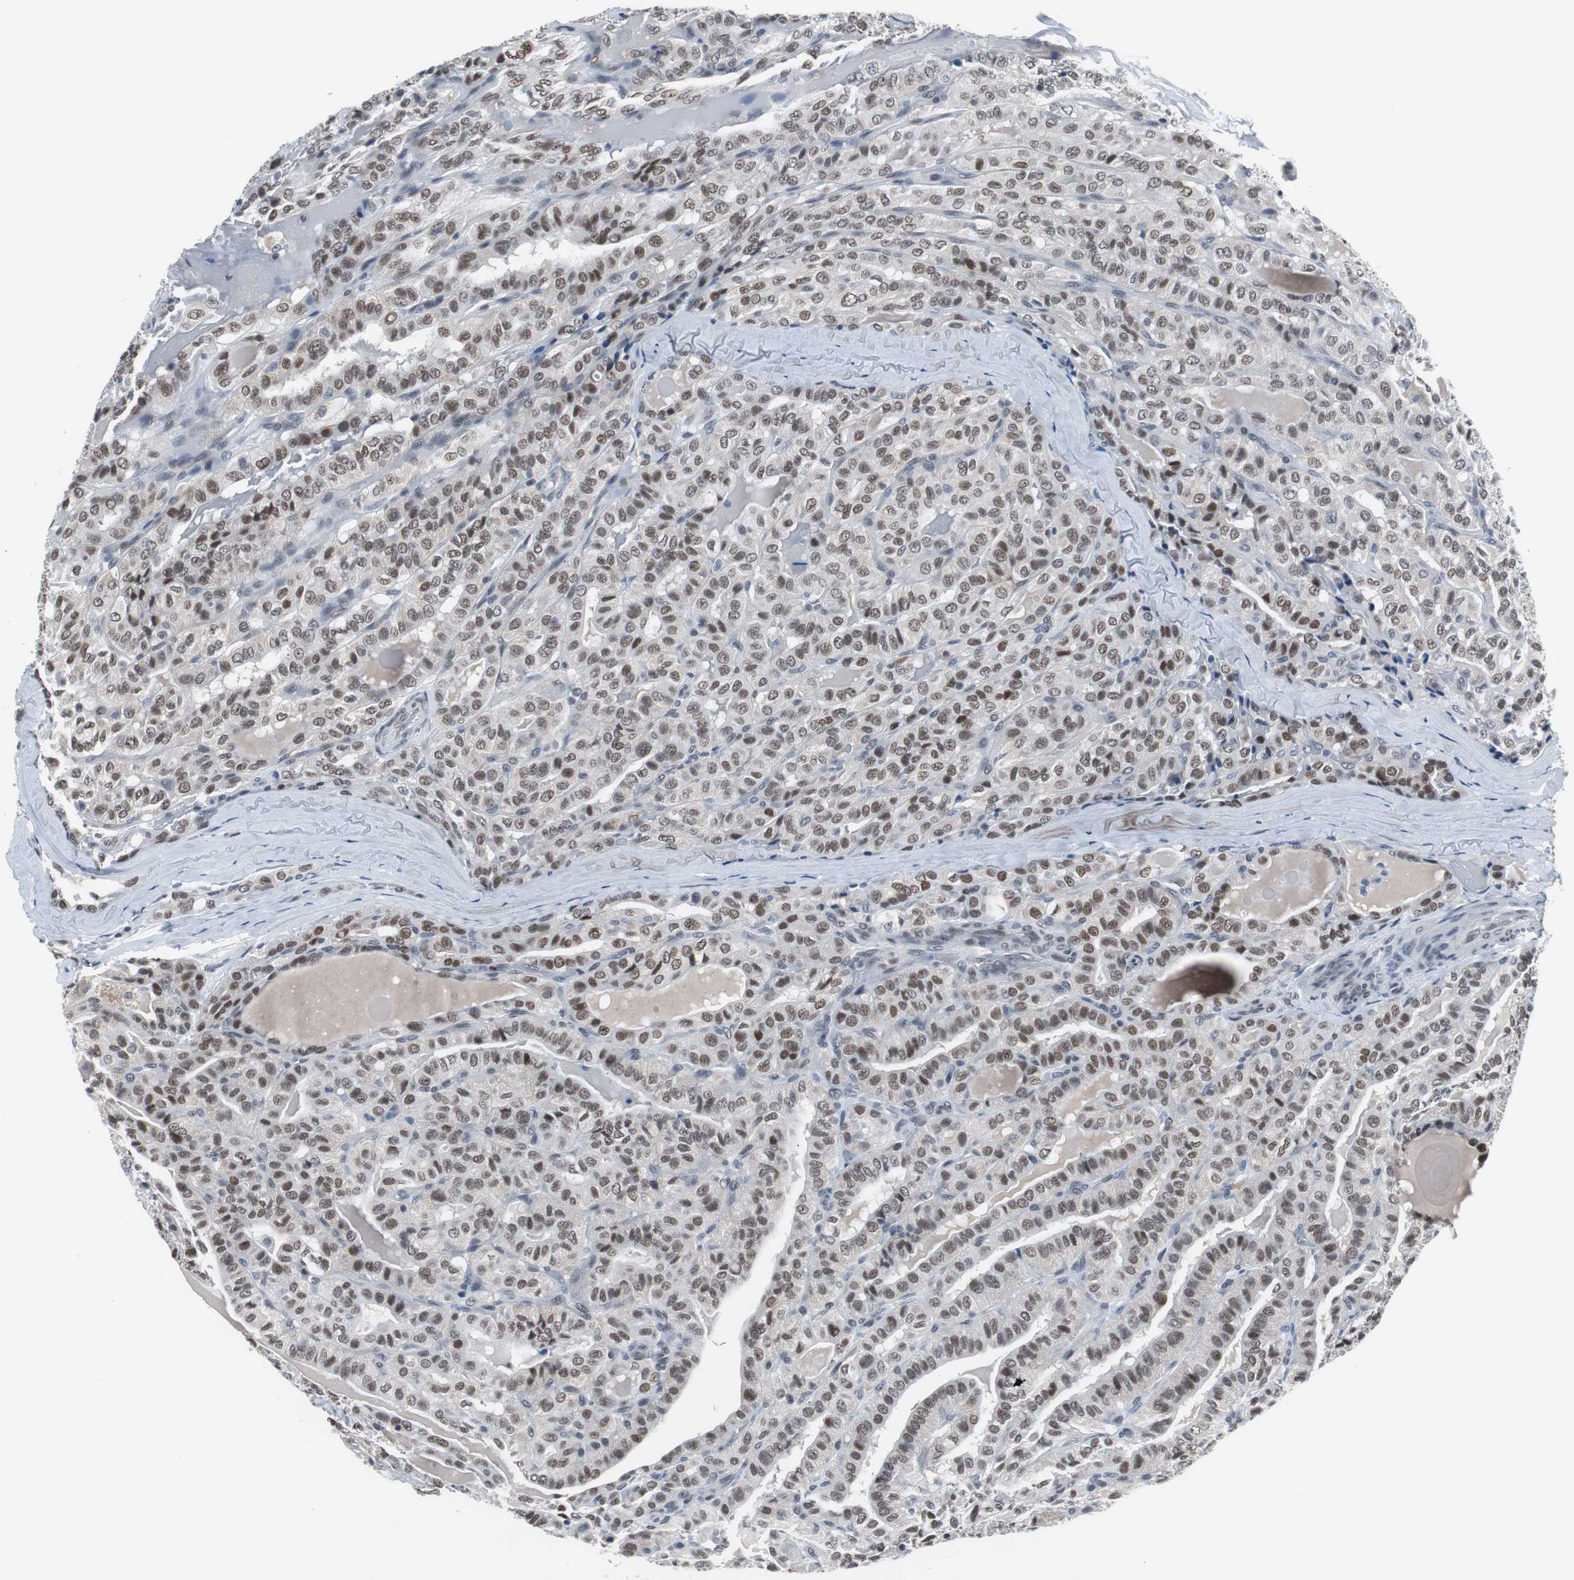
{"staining": {"intensity": "moderate", "quantity": ">75%", "location": "nuclear"}, "tissue": "thyroid cancer", "cell_type": "Tumor cells", "image_type": "cancer", "snomed": [{"axis": "morphology", "description": "Papillary adenocarcinoma, NOS"}, {"axis": "topography", "description": "Thyroid gland"}], "caption": "About >75% of tumor cells in thyroid papillary adenocarcinoma exhibit moderate nuclear protein staining as visualized by brown immunohistochemical staining.", "gene": "ZHX2", "patient": {"sex": "male", "age": 77}}